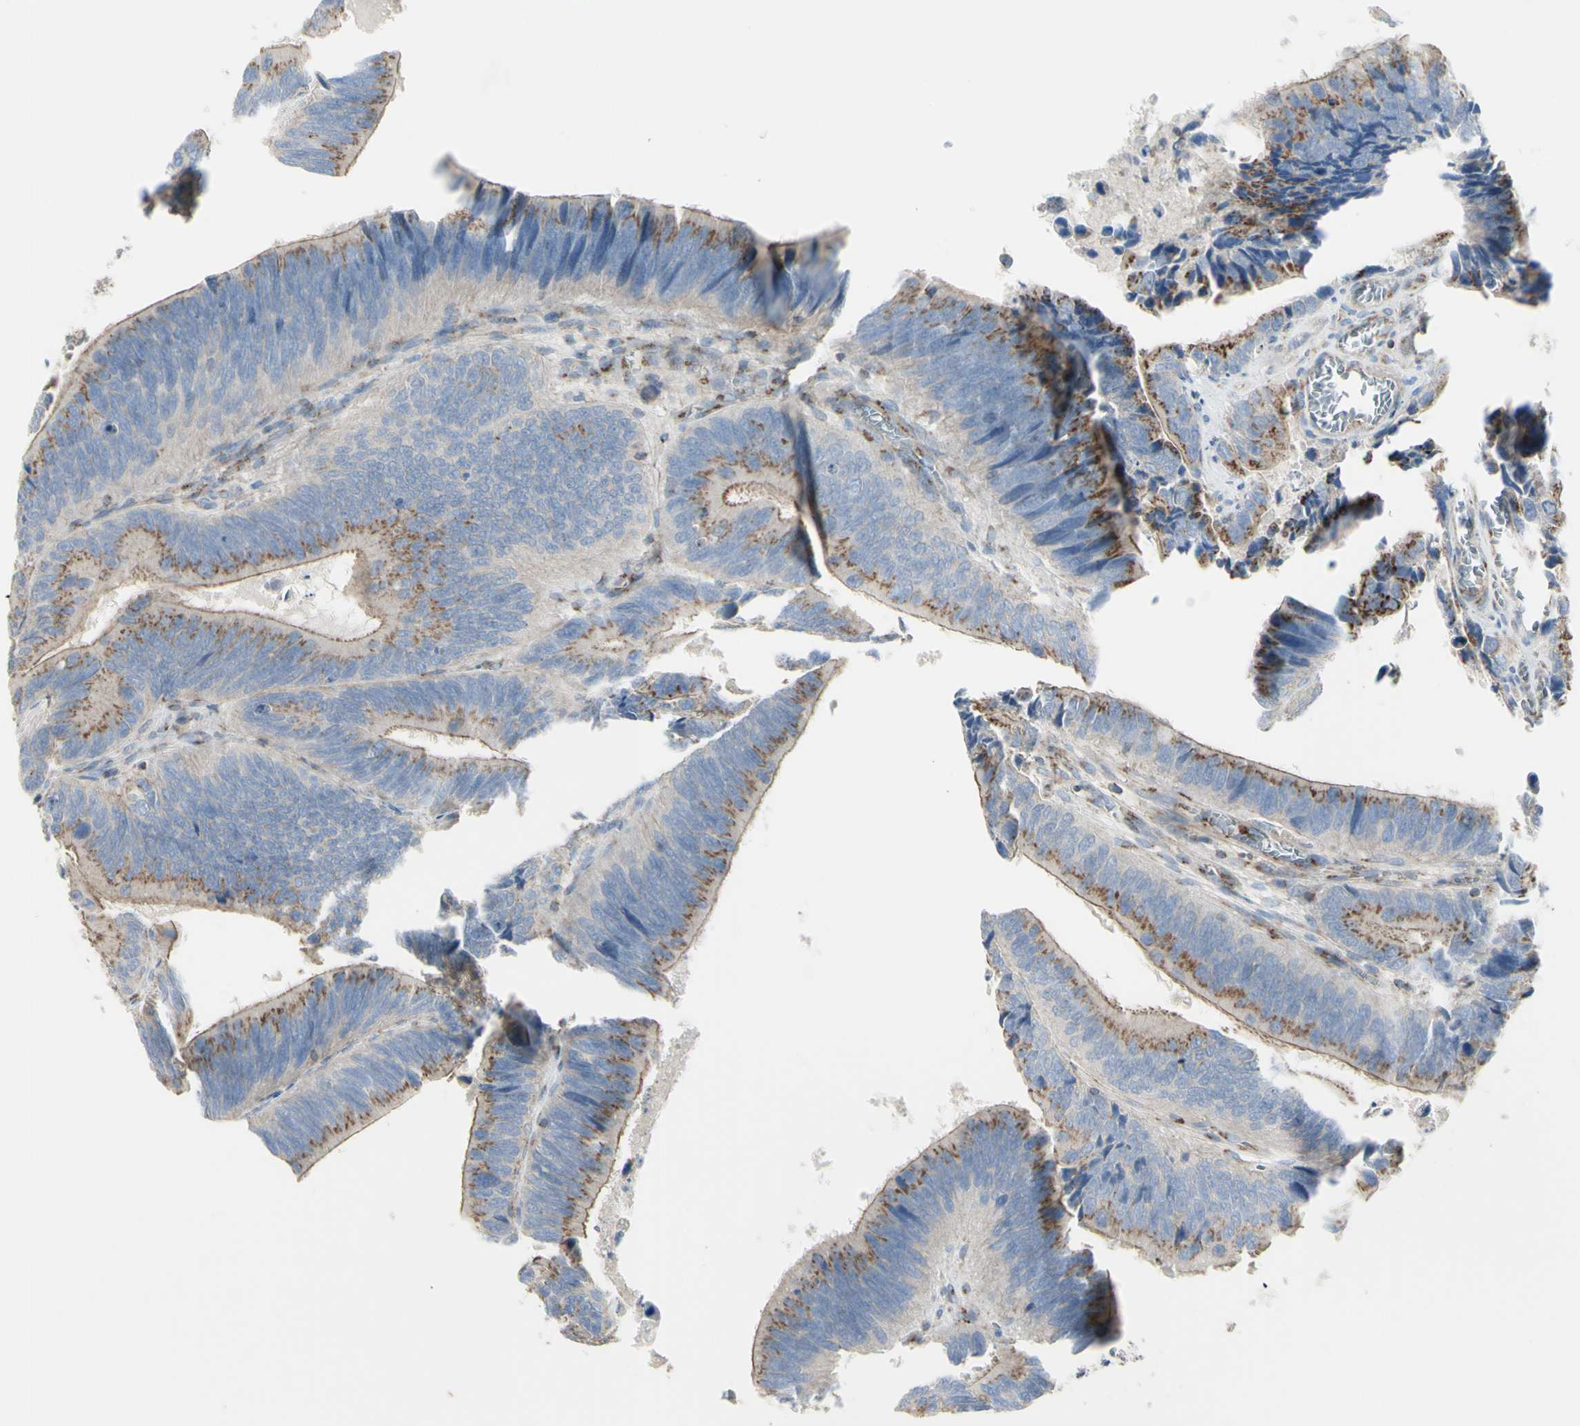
{"staining": {"intensity": "moderate", "quantity": ">75%", "location": "cytoplasmic/membranous"}, "tissue": "colorectal cancer", "cell_type": "Tumor cells", "image_type": "cancer", "snomed": [{"axis": "morphology", "description": "Adenocarcinoma, NOS"}, {"axis": "topography", "description": "Colon"}], "caption": "A photomicrograph of adenocarcinoma (colorectal) stained for a protein reveals moderate cytoplasmic/membranous brown staining in tumor cells.", "gene": "B4GALT3", "patient": {"sex": "male", "age": 72}}